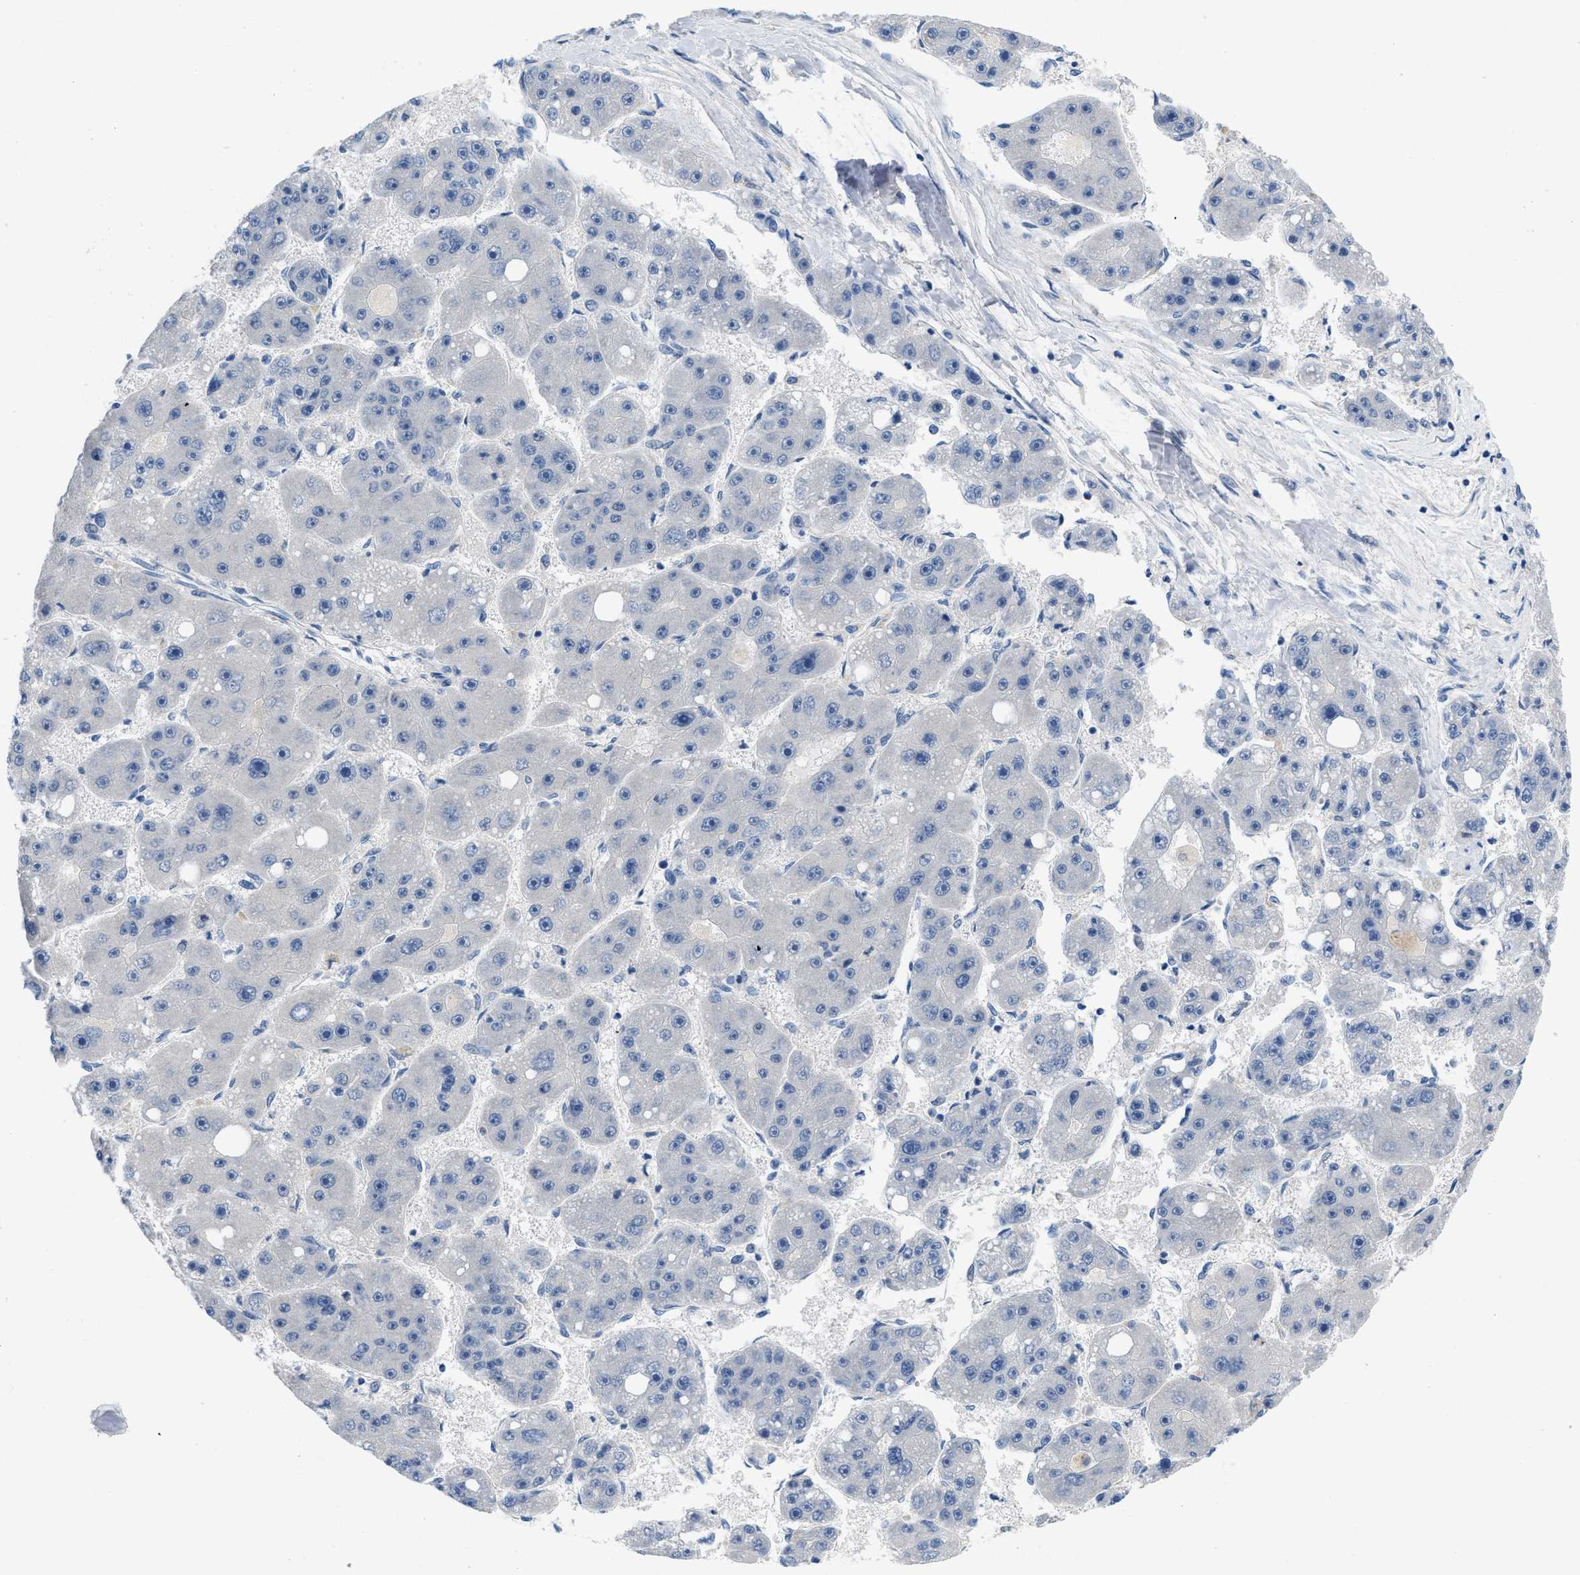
{"staining": {"intensity": "negative", "quantity": "none", "location": "none"}, "tissue": "liver cancer", "cell_type": "Tumor cells", "image_type": "cancer", "snomed": [{"axis": "morphology", "description": "Carcinoma, Hepatocellular, NOS"}, {"axis": "topography", "description": "Liver"}], "caption": "Tumor cells show no significant protein expression in liver cancer (hepatocellular carcinoma).", "gene": "PYY", "patient": {"sex": "female", "age": 61}}